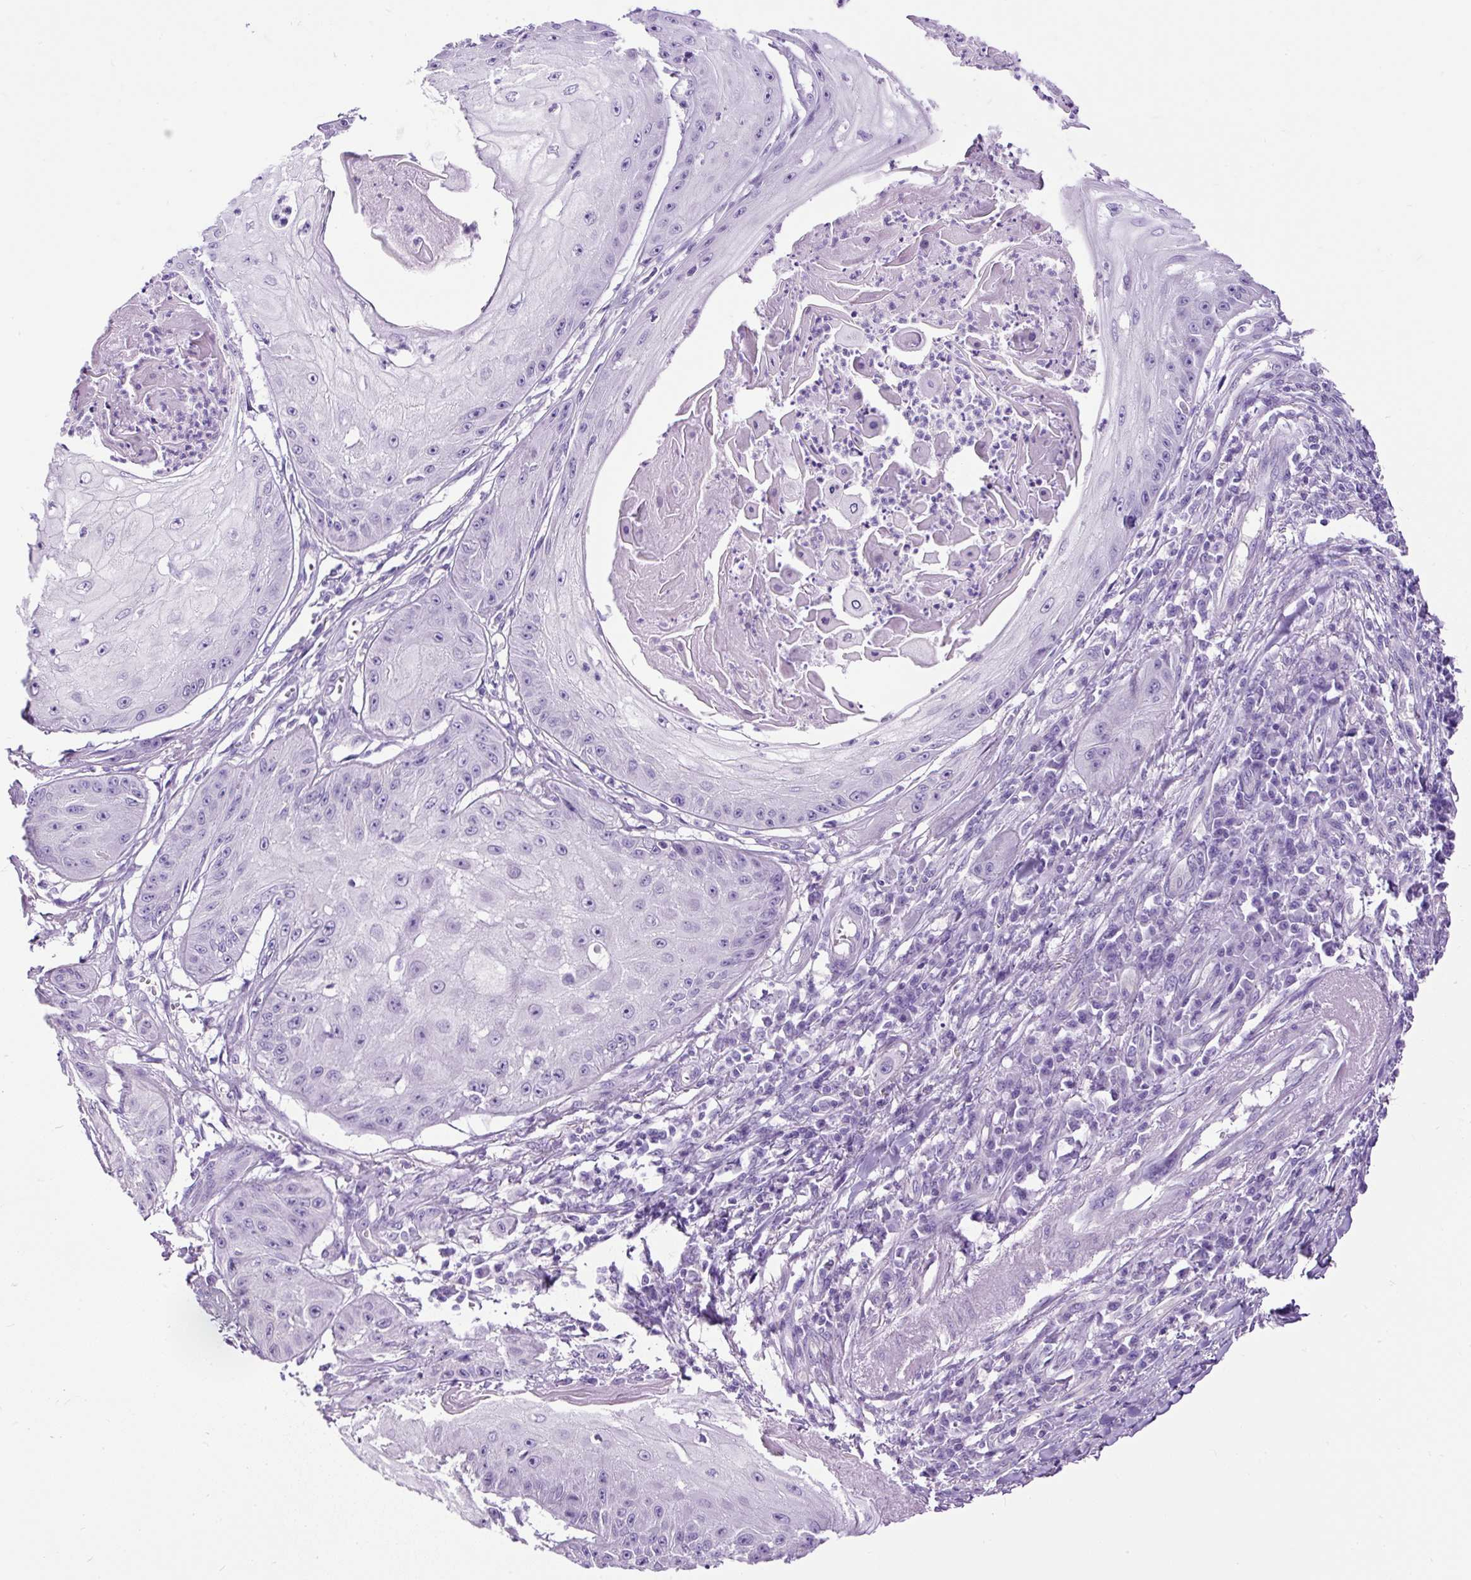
{"staining": {"intensity": "negative", "quantity": "none", "location": "none"}, "tissue": "skin cancer", "cell_type": "Tumor cells", "image_type": "cancer", "snomed": [{"axis": "morphology", "description": "Squamous cell carcinoma, NOS"}, {"axis": "topography", "description": "Skin"}], "caption": "Immunohistochemistry (IHC) micrograph of neoplastic tissue: human skin cancer (squamous cell carcinoma) stained with DAB displays no significant protein positivity in tumor cells.", "gene": "PDIA2", "patient": {"sex": "male", "age": 70}}